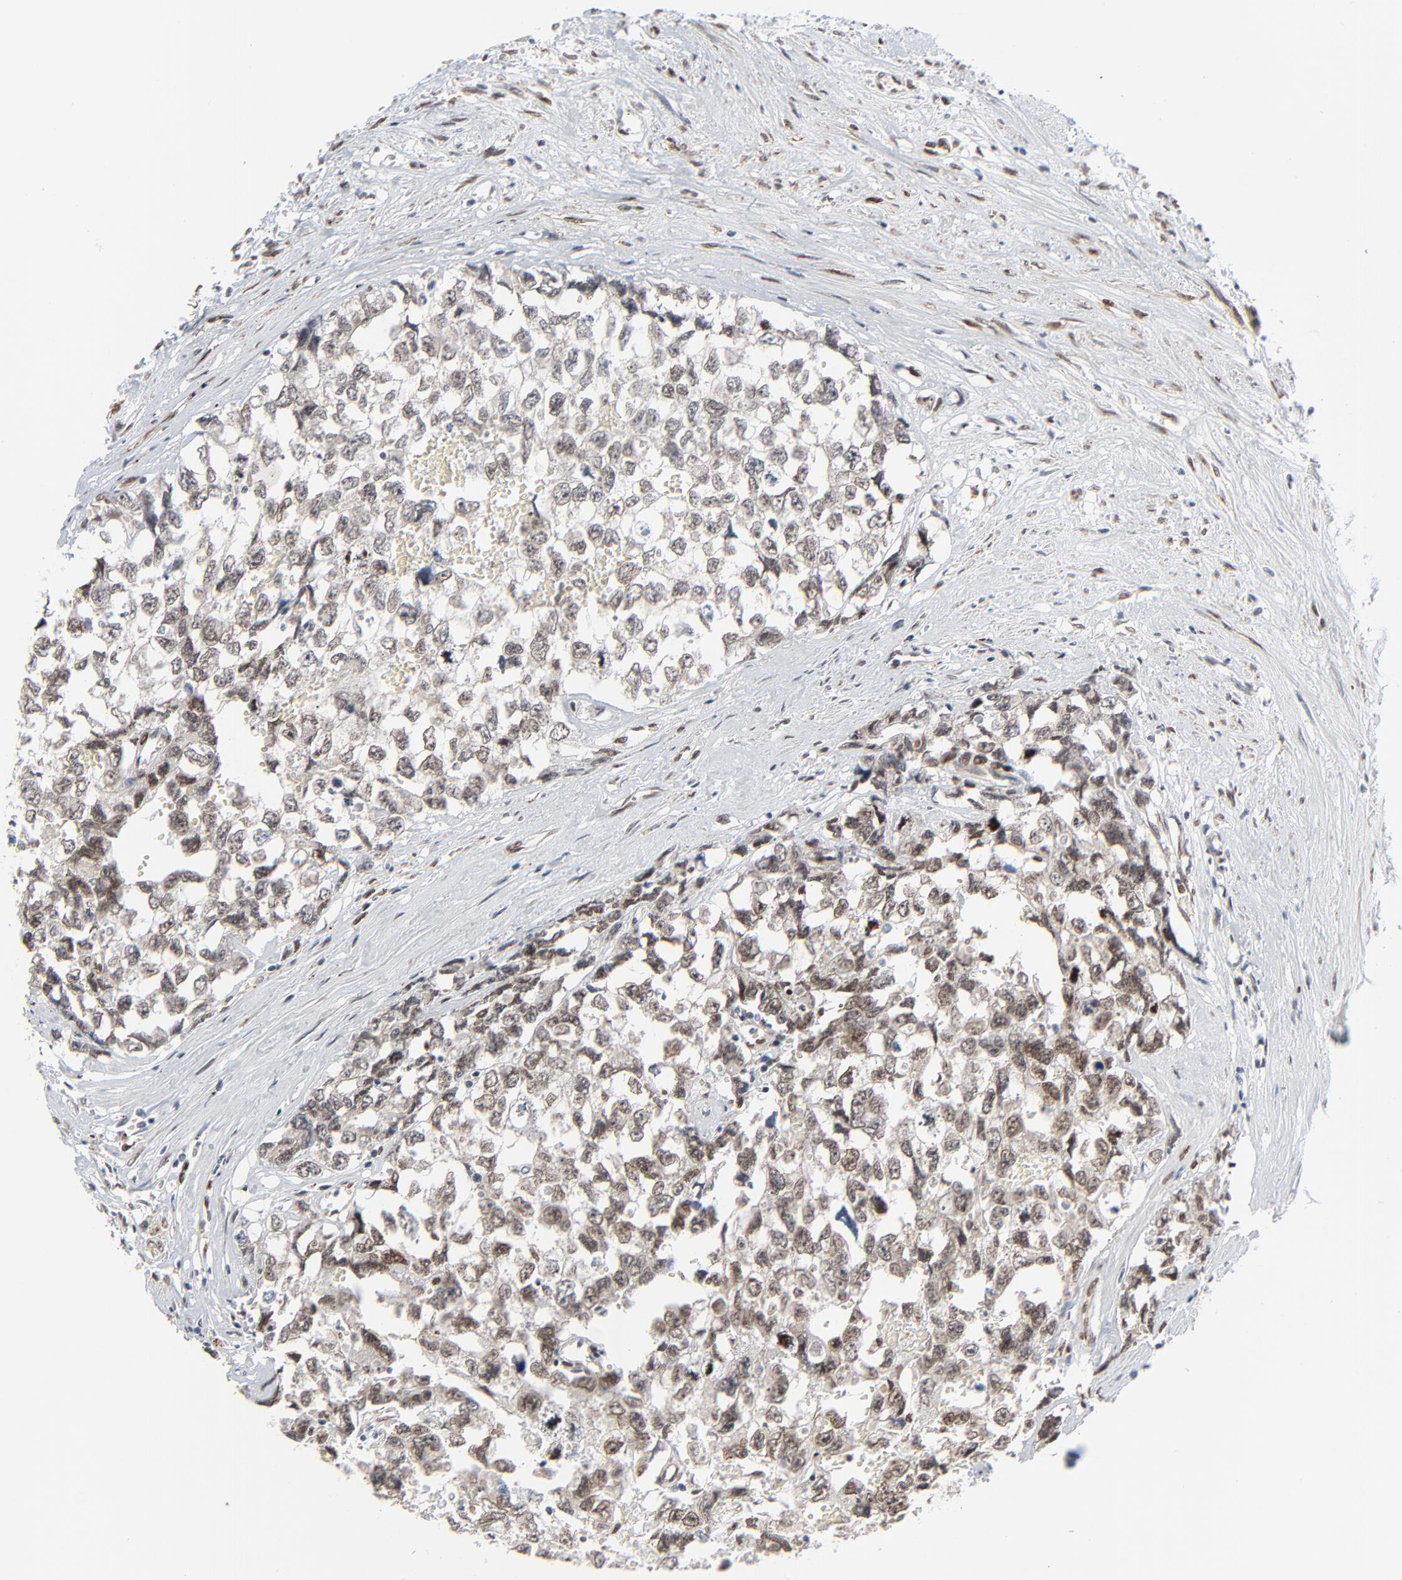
{"staining": {"intensity": "weak", "quantity": "25%-75%", "location": "nuclear"}, "tissue": "testis cancer", "cell_type": "Tumor cells", "image_type": "cancer", "snomed": [{"axis": "morphology", "description": "Carcinoma, Embryonal, NOS"}, {"axis": "topography", "description": "Testis"}], "caption": "Protein expression analysis of human embryonal carcinoma (testis) reveals weak nuclear staining in about 25%-75% of tumor cells. (DAB (3,3'-diaminobenzidine) = brown stain, brightfield microscopy at high magnification).", "gene": "CUX1", "patient": {"sex": "male", "age": 31}}